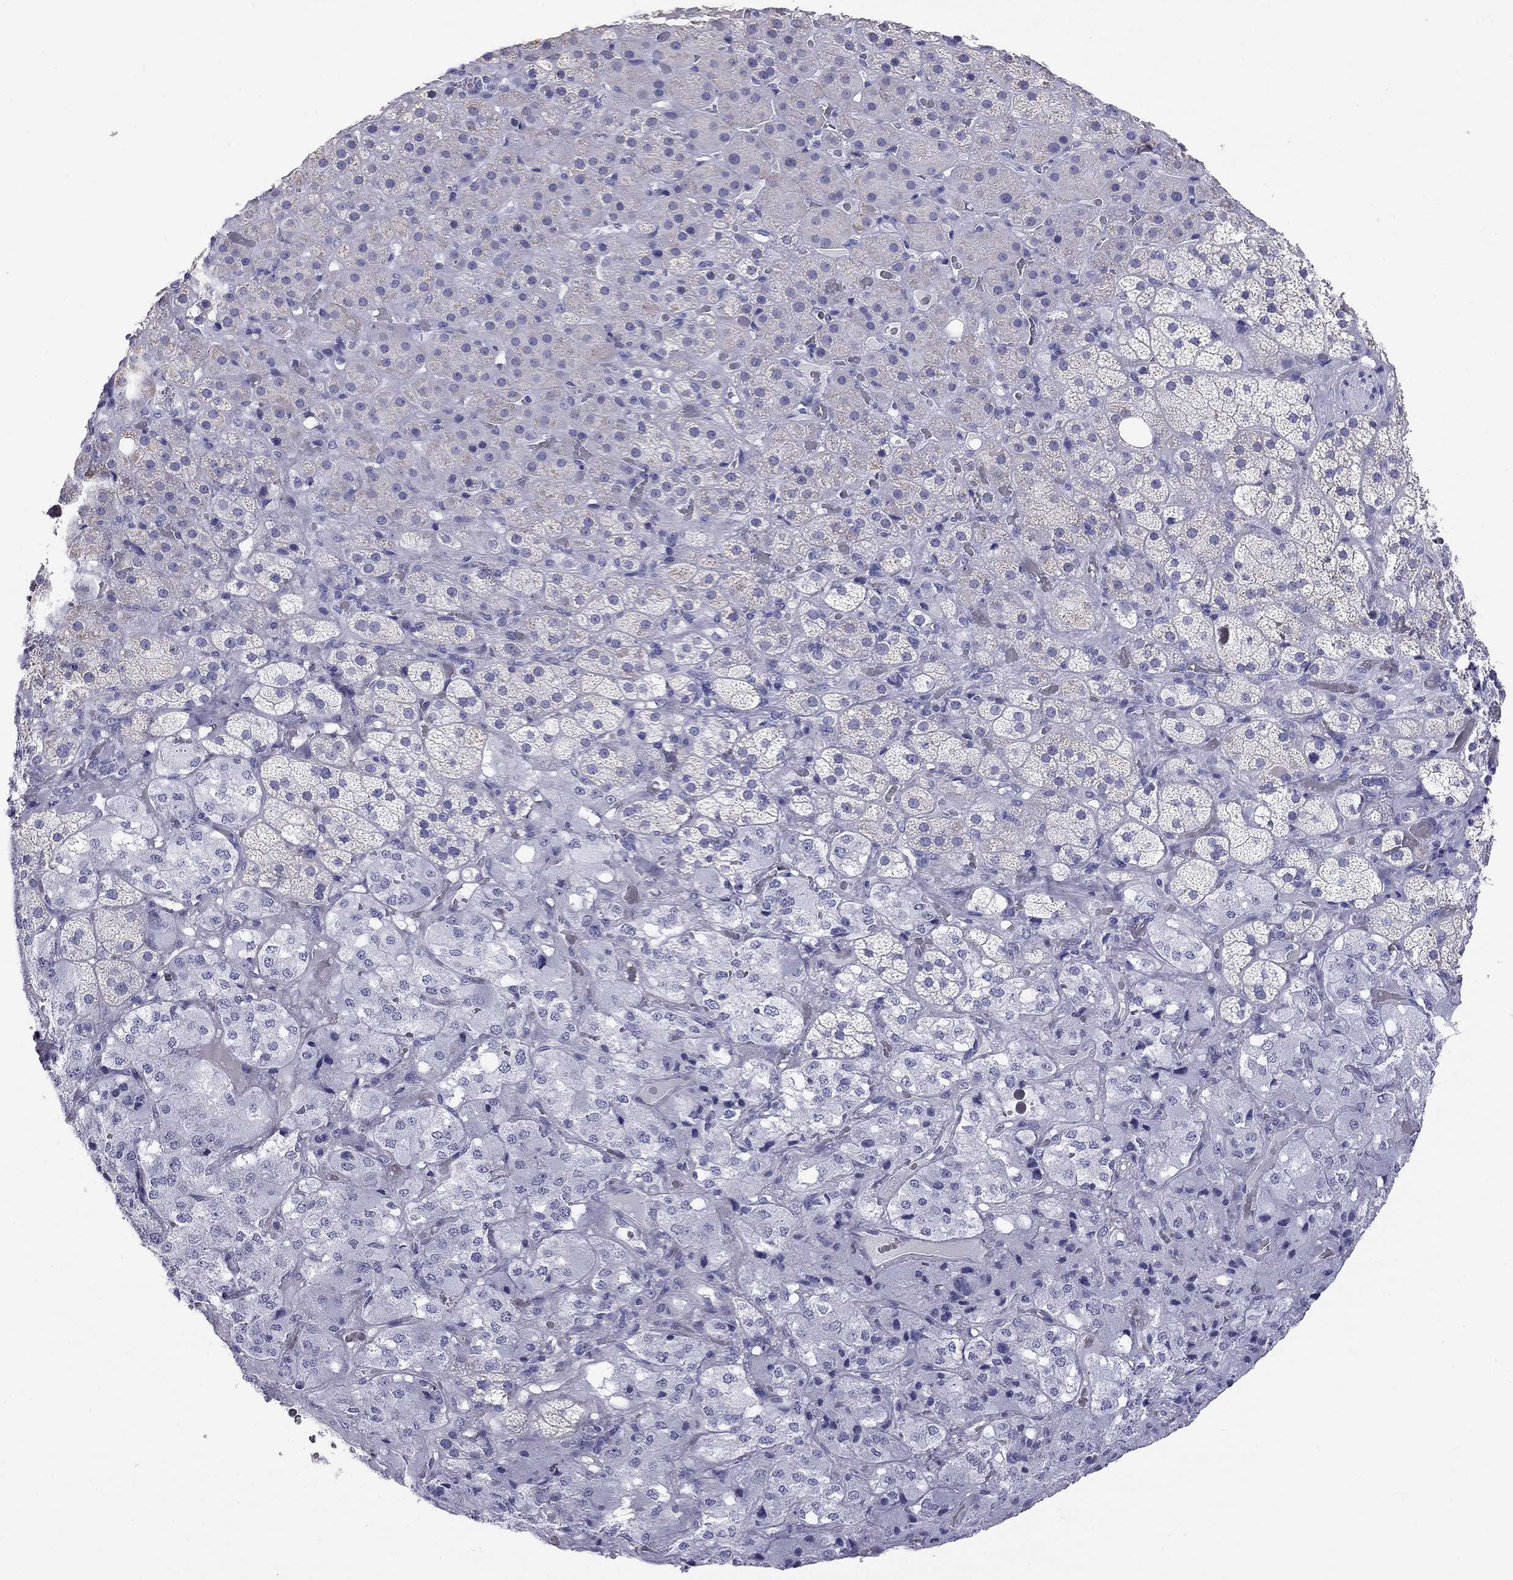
{"staining": {"intensity": "negative", "quantity": "none", "location": "none"}, "tissue": "adrenal gland", "cell_type": "Glandular cells", "image_type": "normal", "snomed": [{"axis": "morphology", "description": "Normal tissue, NOS"}, {"axis": "topography", "description": "Adrenal gland"}], "caption": "An immunohistochemistry micrograph of unremarkable adrenal gland is shown. There is no staining in glandular cells of adrenal gland. (DAB (3,3'-diaminobenzidine) immunohistochemistry (IHC) visualized using brightfield microscopy, high magnification).", "gene": "DPY19L2", "patient": {"sex": "male", "age": 57}}